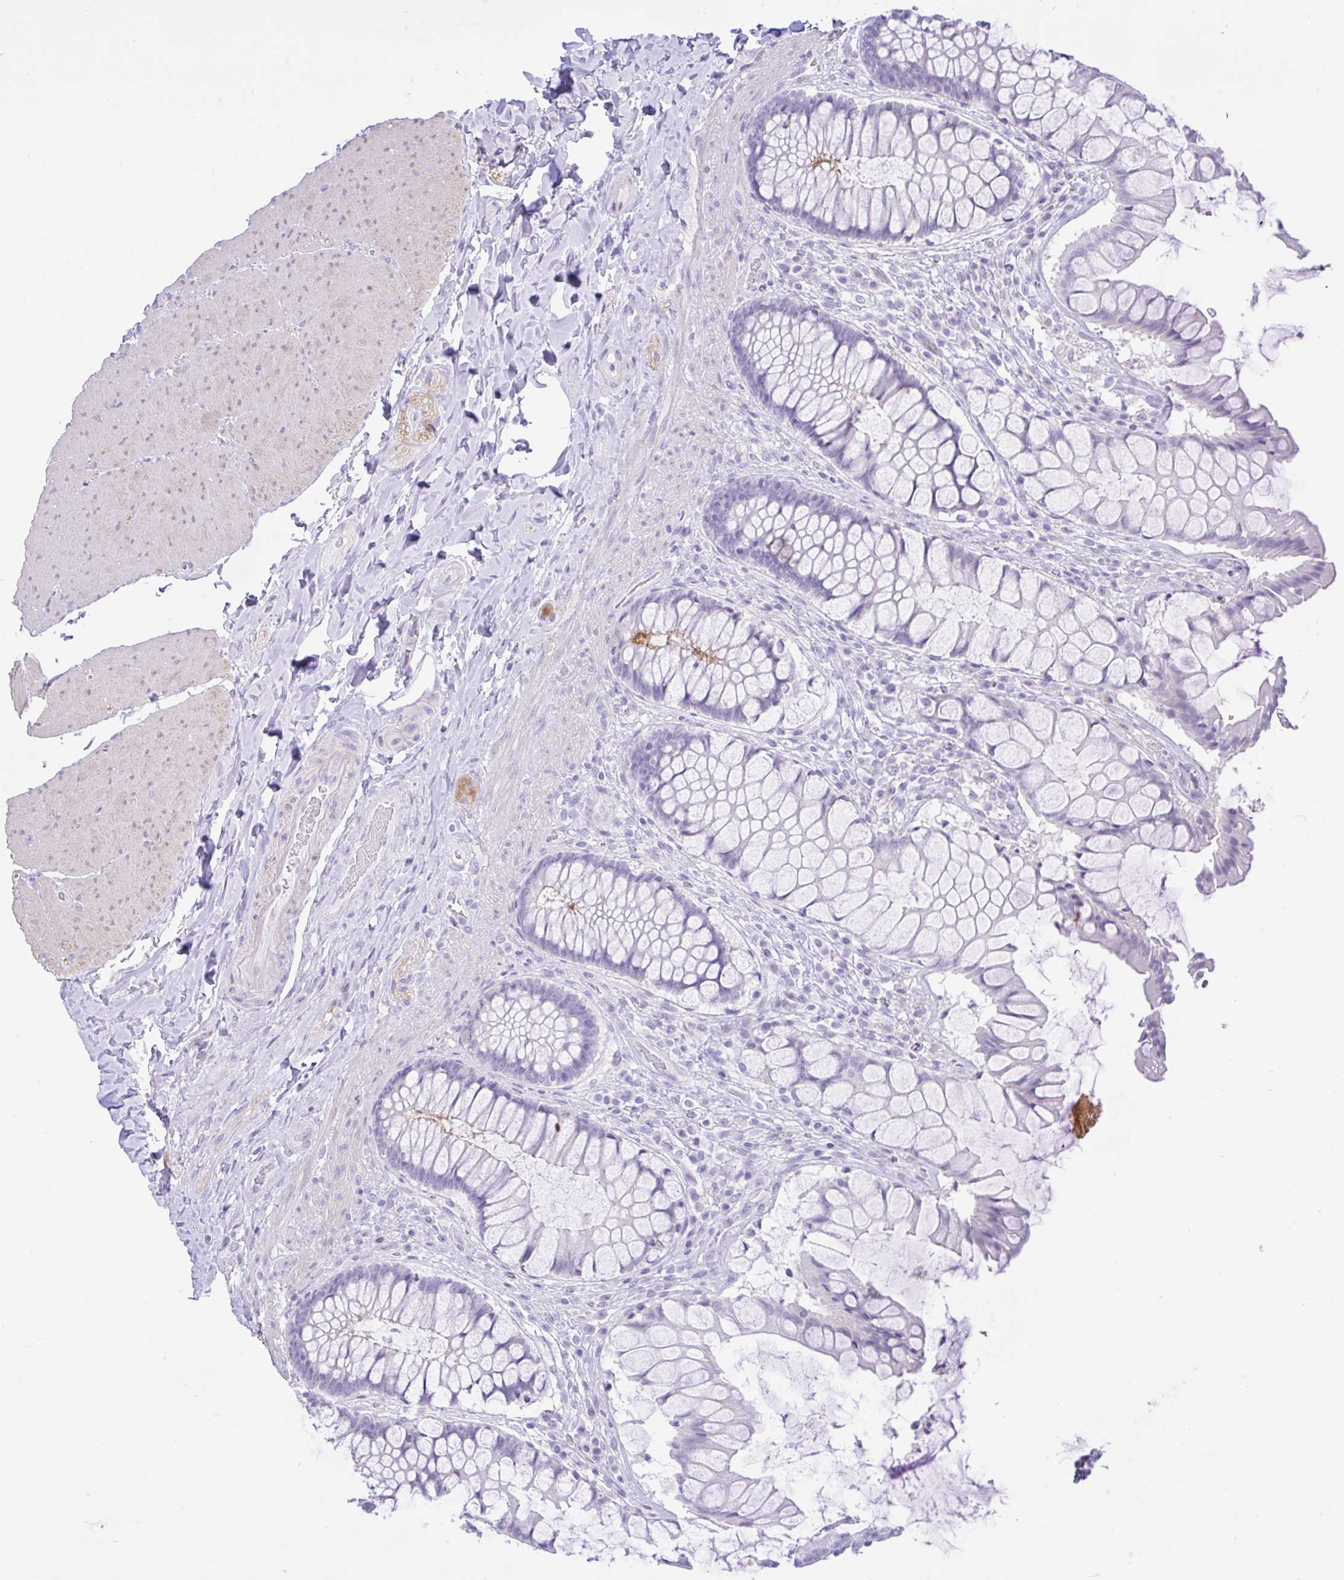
{"staining": {"intensity": "negative", "quantity": "none", "location": "none"}, "tissue": "rectum", "cell_type": "Glandular cells", "image_type": "normal", "snomed": [{"axis": "morphology", "description": "Normal tissue, NOS"}, {"axis": "topography", "description": "Rectum"}], "caption": "The image reveals no significant staining in glandular cells of rectum. The staining is performed using DAB brown chromogen with nuclei counter-stained in using hematoxylin.", "gene": "REEP1", "patient": {"sex": "female", "age": 58}}